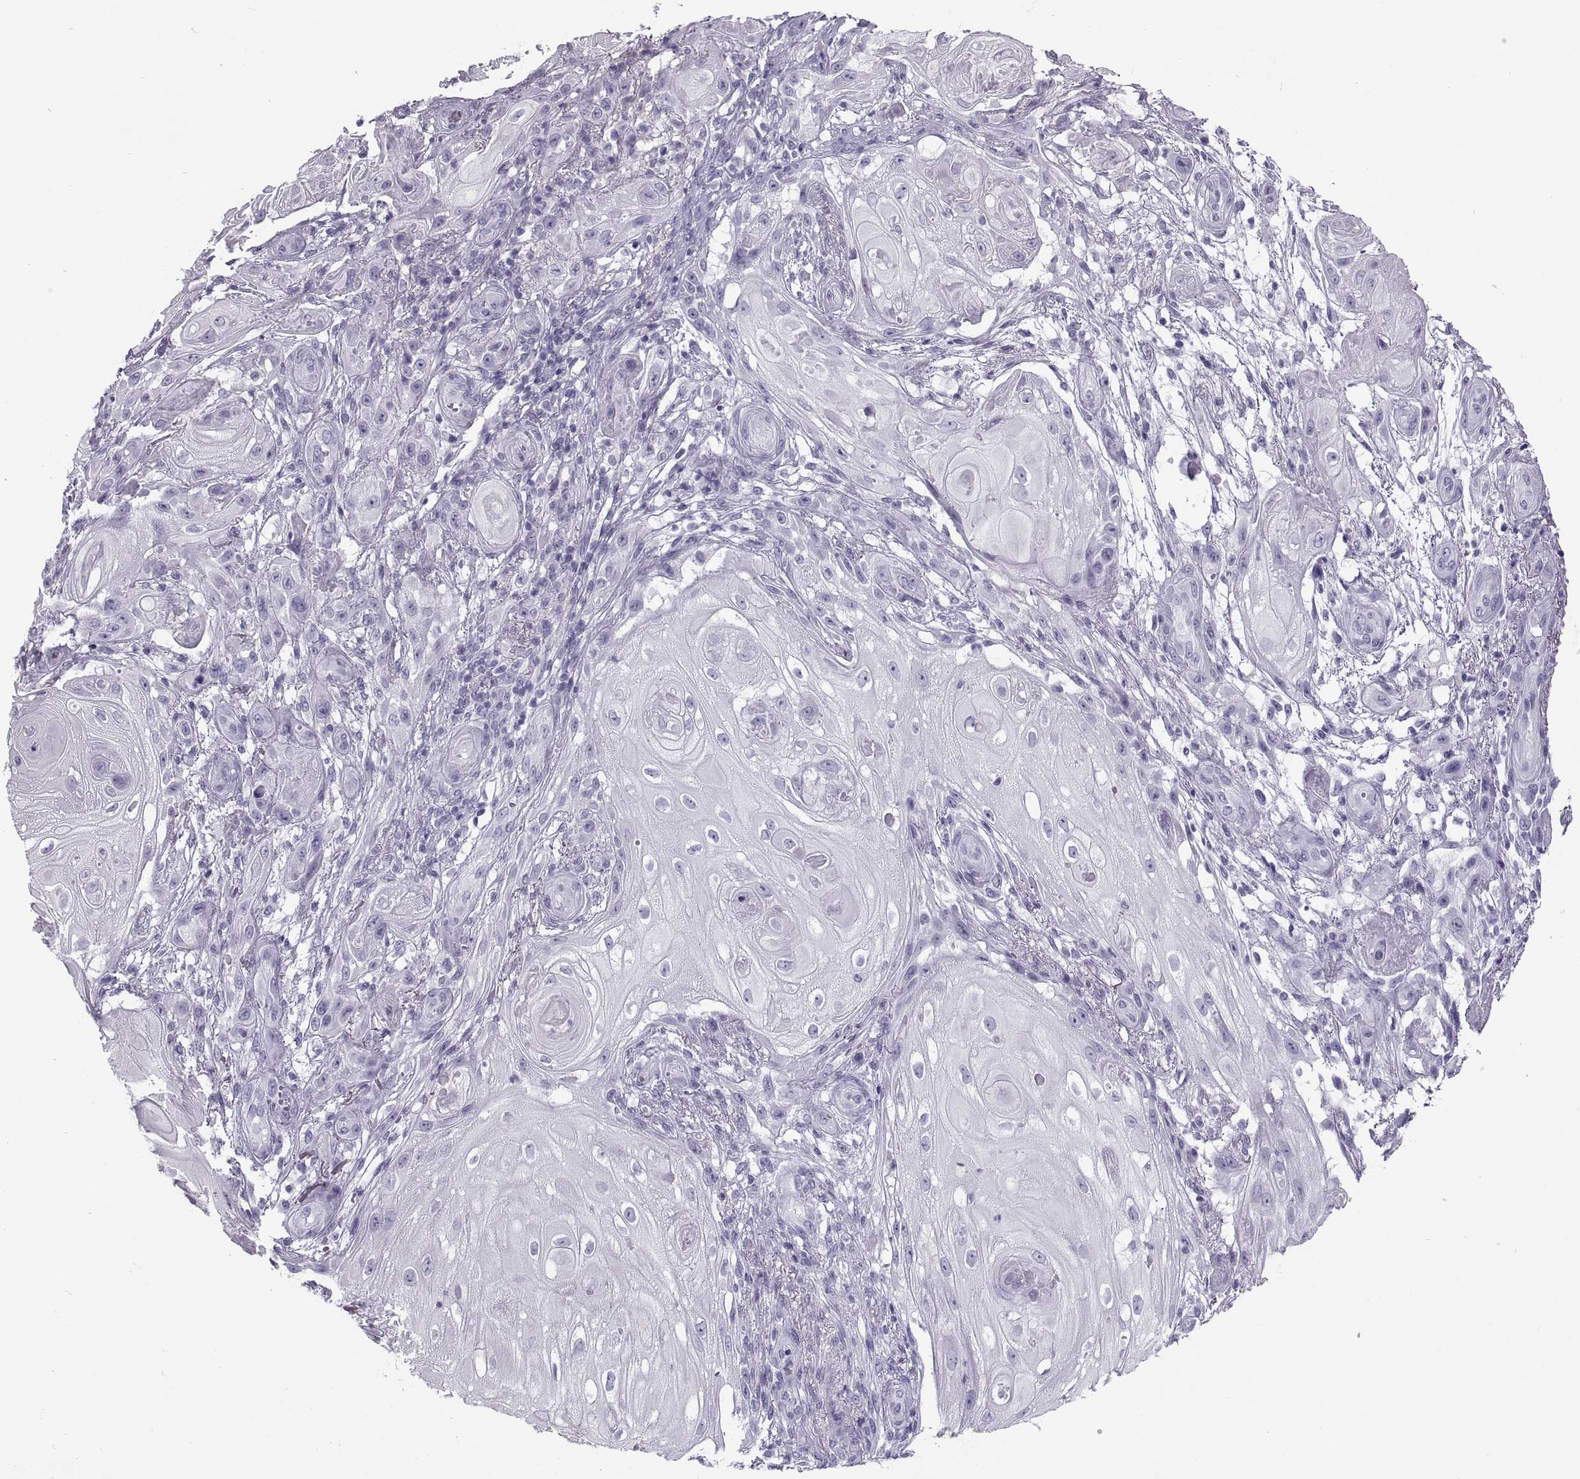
{"staining": {"intensity": "negative", "quantity": "none", "location": "none"}, "tissue": "skin cancer", "cell_type": "Tumor cells", "image_type": "cancer", "snomed": [{"axis": "morphology", "description": "Squamous cell carcinoma, NOS"}, {"axis": "topography", "description": "Skin"}], "caption": "Skin cancer was stained to show a protein in brown. There is no significant positivity in tumor cells.", "gene": "RLBP1", "patient": {"sex": "male", "age": 62}}